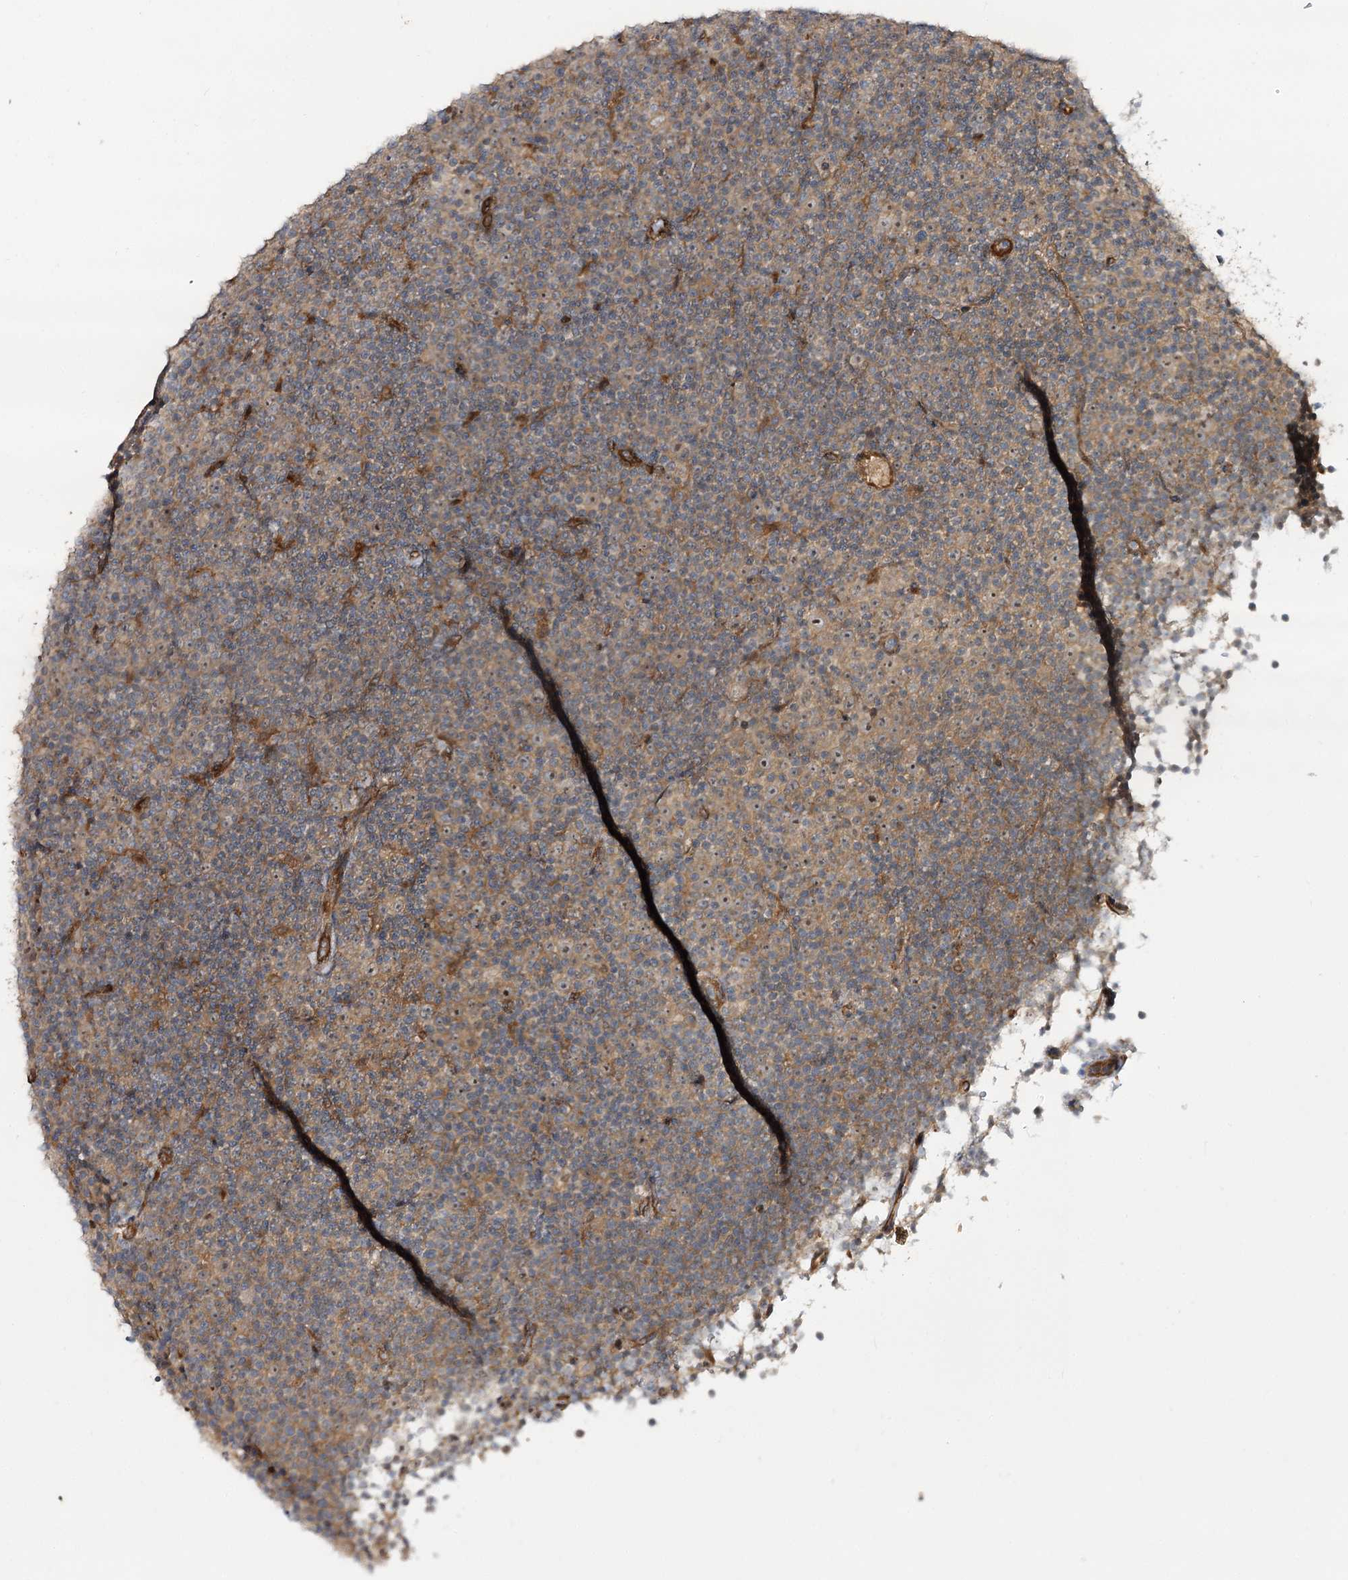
{"staining": {"intensity": "moderate", "quantity": ">75%", "location": "cytoplasmic/membranous,nuclear"}, "tissue": "lymphoma", "cell_type": "Tumor cells", "image_type": "cancer", "snomed": [{"axis": "morphology", "description": "Malignant lymphoma, non-Hodgkin's type, Low grade"}, {"axis": "topography", "description": "Lymph node"}], "caption": "The histopathology image reveals immunohistochemical staining of lymphoma. There is moderate cytoplasmic/membranous and nuclear positivity is seen in approximately >75% of tumor cells. The staining was performed using DAB (3,3'-diaminobenzidine), with brown indicating positive protein expression. Nuclei are stained blue with hematoxylin.", "gene": "C11orf80", "patient": {"sex": "female", "age": 67}}